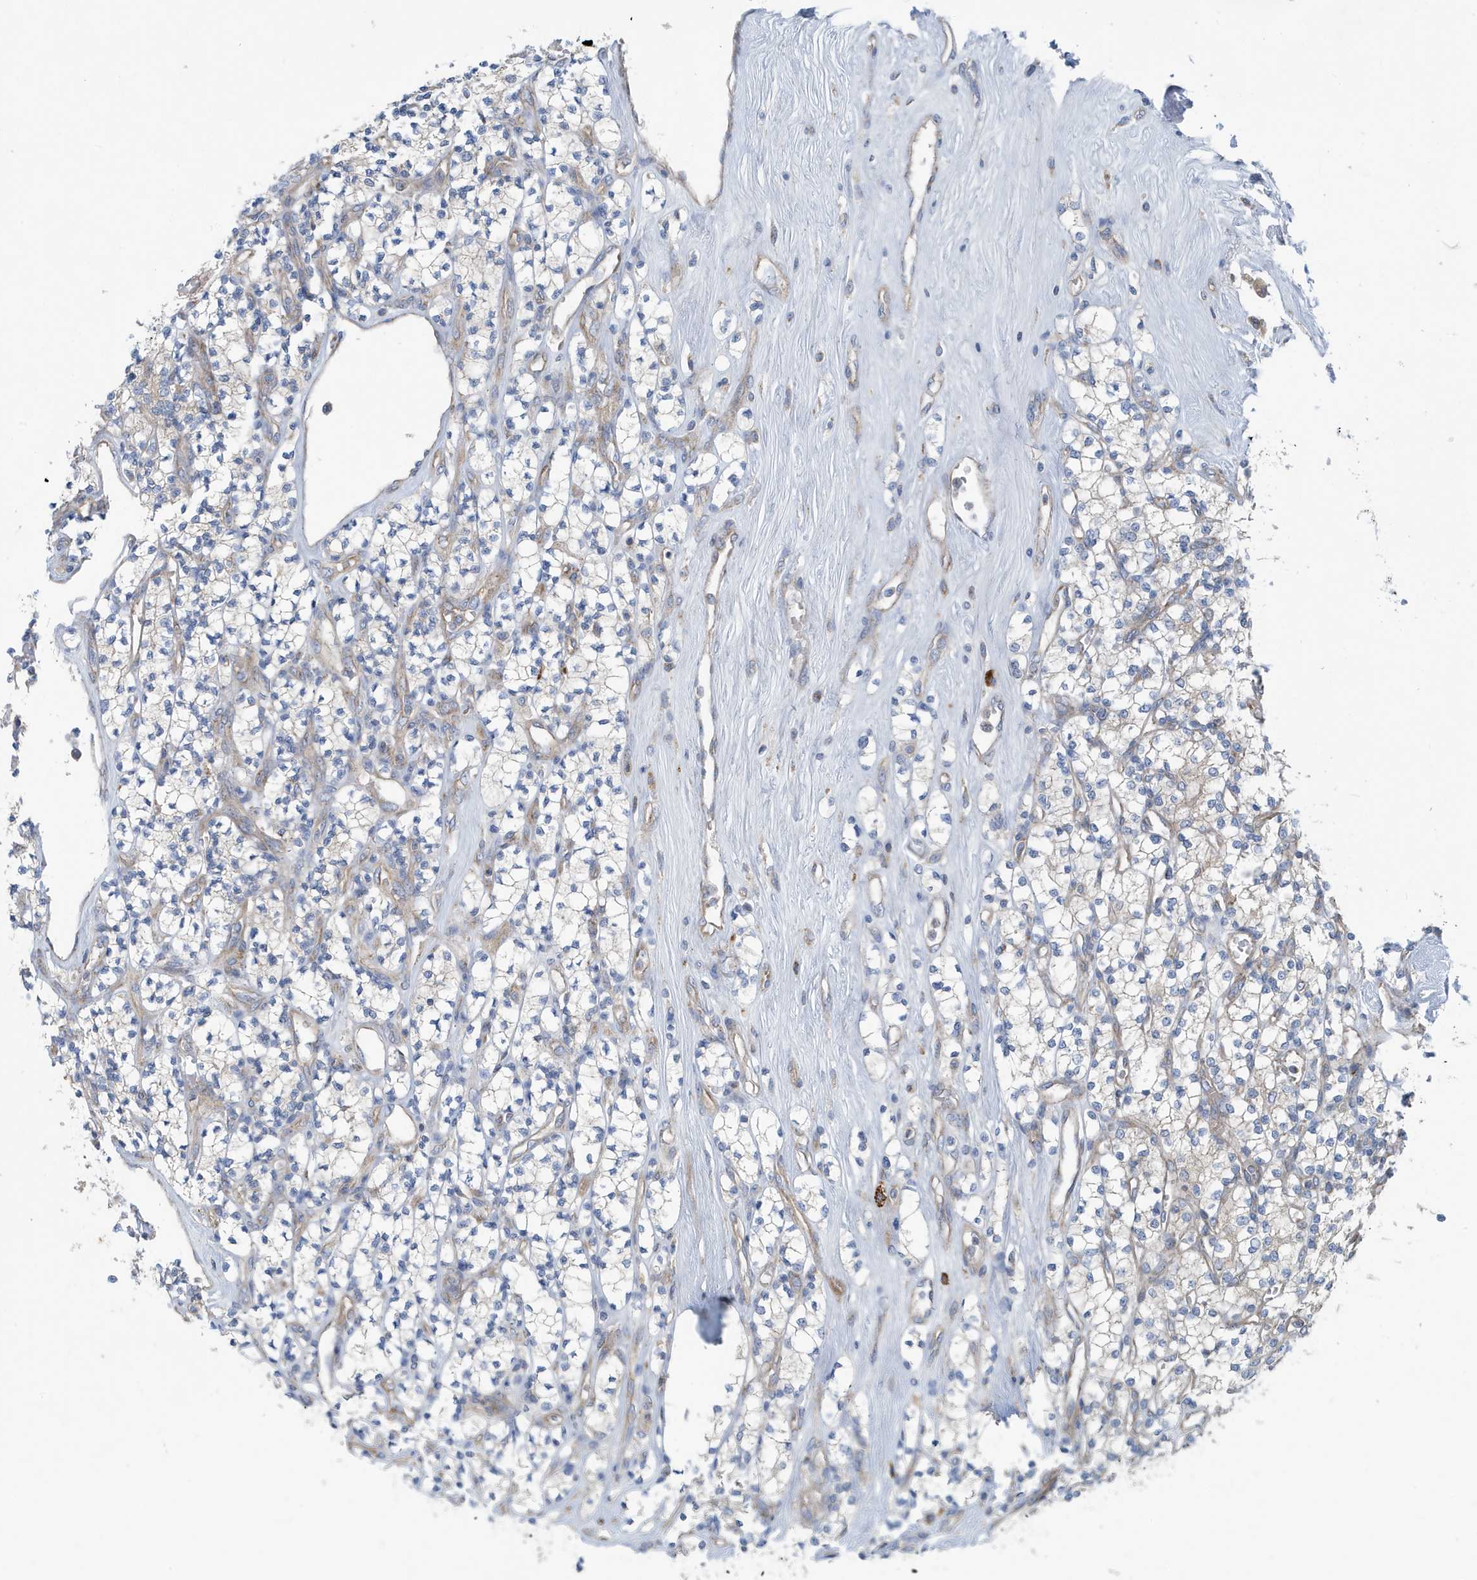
{"staining": {"intensity": "negative", "quantity": "none", "location": "none"}, "tissue": "renal cancer", "cell_type": "Tumor cells", "image_type": "cancer", "snomed": [{"axis": "morphology", "description": "Adenocarcinoma, NOS"}, {"axis": "topography", "description": "Kidney"}], "caption": "This histopathology image is of renal cancer stained with IHC to label a protein in brown with the nuclei are counter-stained blue. There is no expression in tumor cells. Nuclei are stained in blue.", "gene": "PPM1M", "patient": {"sex": "male", "age": 77}}